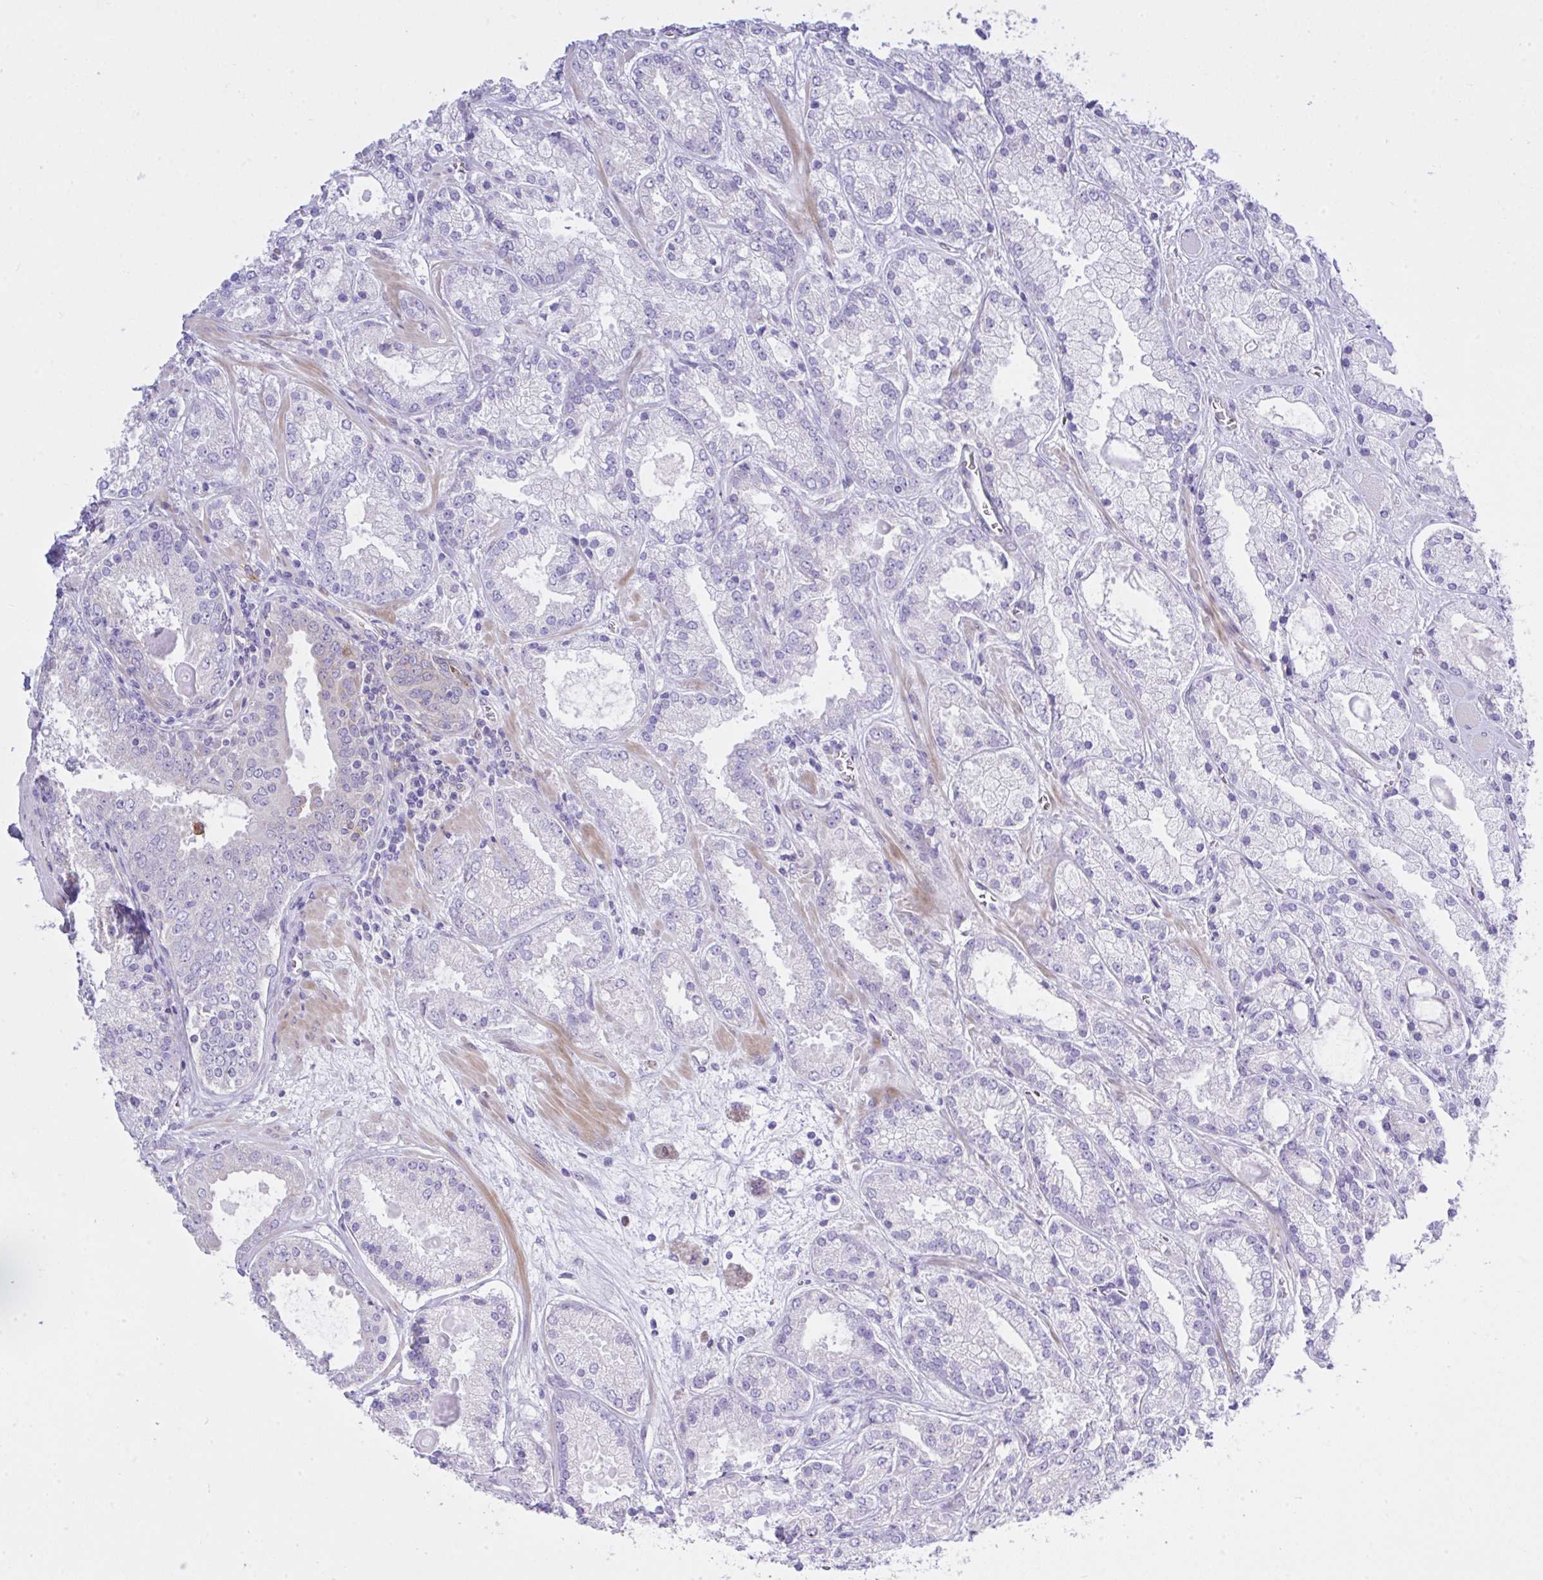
{"staining": {"intensity": "negative", "quantity": "none", "location": "none"}, "tissue": "prostate cancer", "cell_type": "Tumor cells", "image_type": "cancer", "snomed": [{"axis": "morphology", "description": "Adenocarcinoma, High grade"}, {"axis": "topography", "description": "Prostate"}], "caption": "Tumor cells show no significant protein positivity in prostate cancer (adenocarcinoma (high-grade)).", "gene": "EEF1A2", "patient": {"sex": "male", "age": 67}}